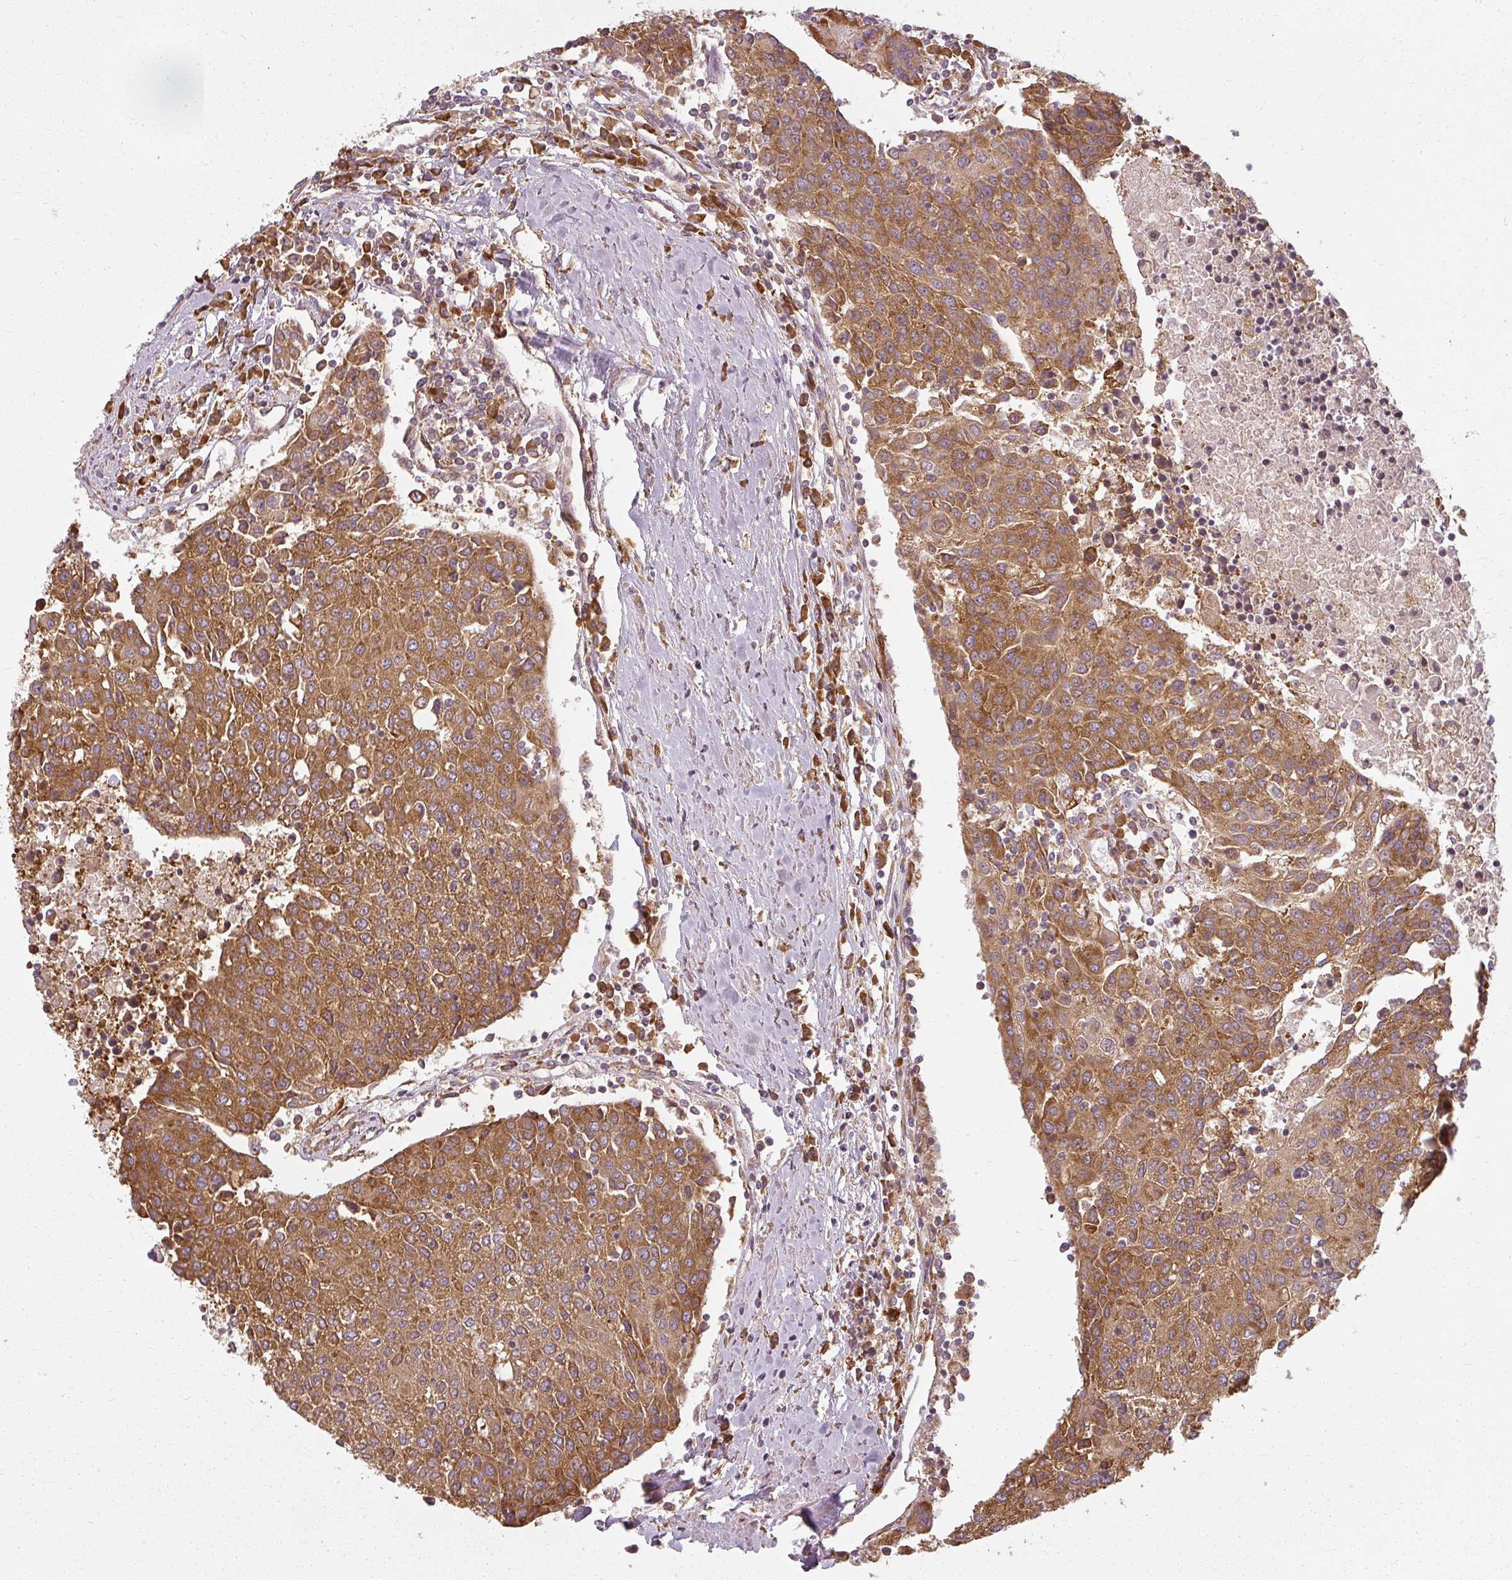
{"staining": {"intensity": "strong", "quantity": ">75%", "location": "cytoplasmic/membranous"}, "tissue": "urothelial cancer", "cell_type": "Tumor cells", "image_type": "cancer", "snomed": [{"axis": "morphology", "description": "Urothelial carcinoma, High grade"}, {"axis": "topography", "description": "Urinary bladder"}], "caption": "This is an image of immunohistochemistry staining of urothelial carcinoma (high-grade), which shows strong expression in the cytoplasmic/membranous of tumor cells.", "gene": "RPL24", "patient": {"sex": "female", "age": 85}}